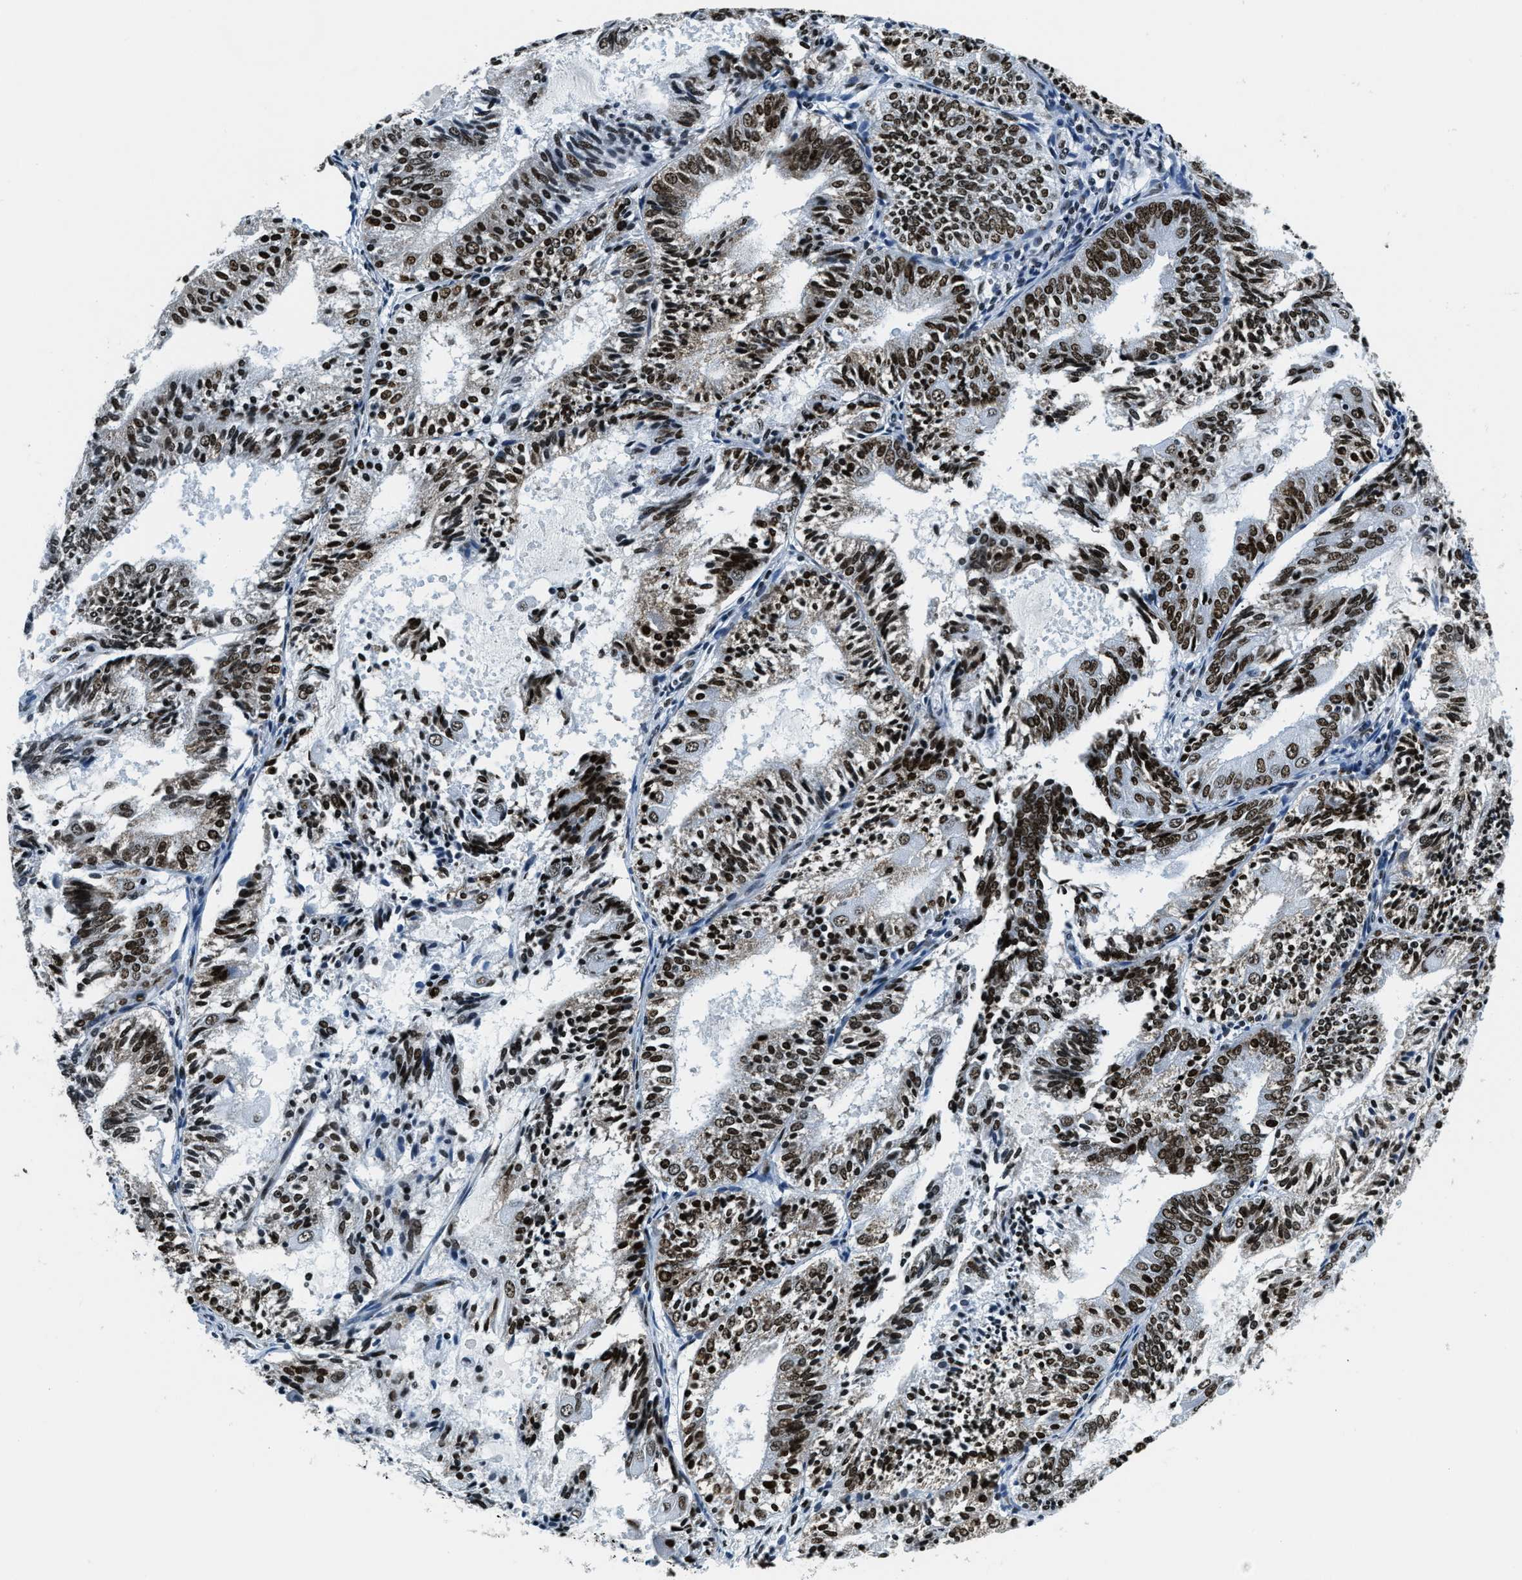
{"staining": {"intensity": "strong", "quantity": ">75%", "location": "nuclear"}, "tissue": "endometrial cancer", "cell_type": "Tumor cells", "image_type": "cancer", "snomed": [{"axis": "morphology", "description": "Adenocarcinoma, NOS"}, {"axis": "topography", "description": "Endometrium"}], "caption": "Endometrial cancer (adenocarcinoma) tissue demonstrates strong nuclear staining in about >75% of tumor cells (DAB IHC, brown staining for protein, blue staining for nuclei).", "gene": "TOP1", "patient": {"sex": "female", "age": 81}}